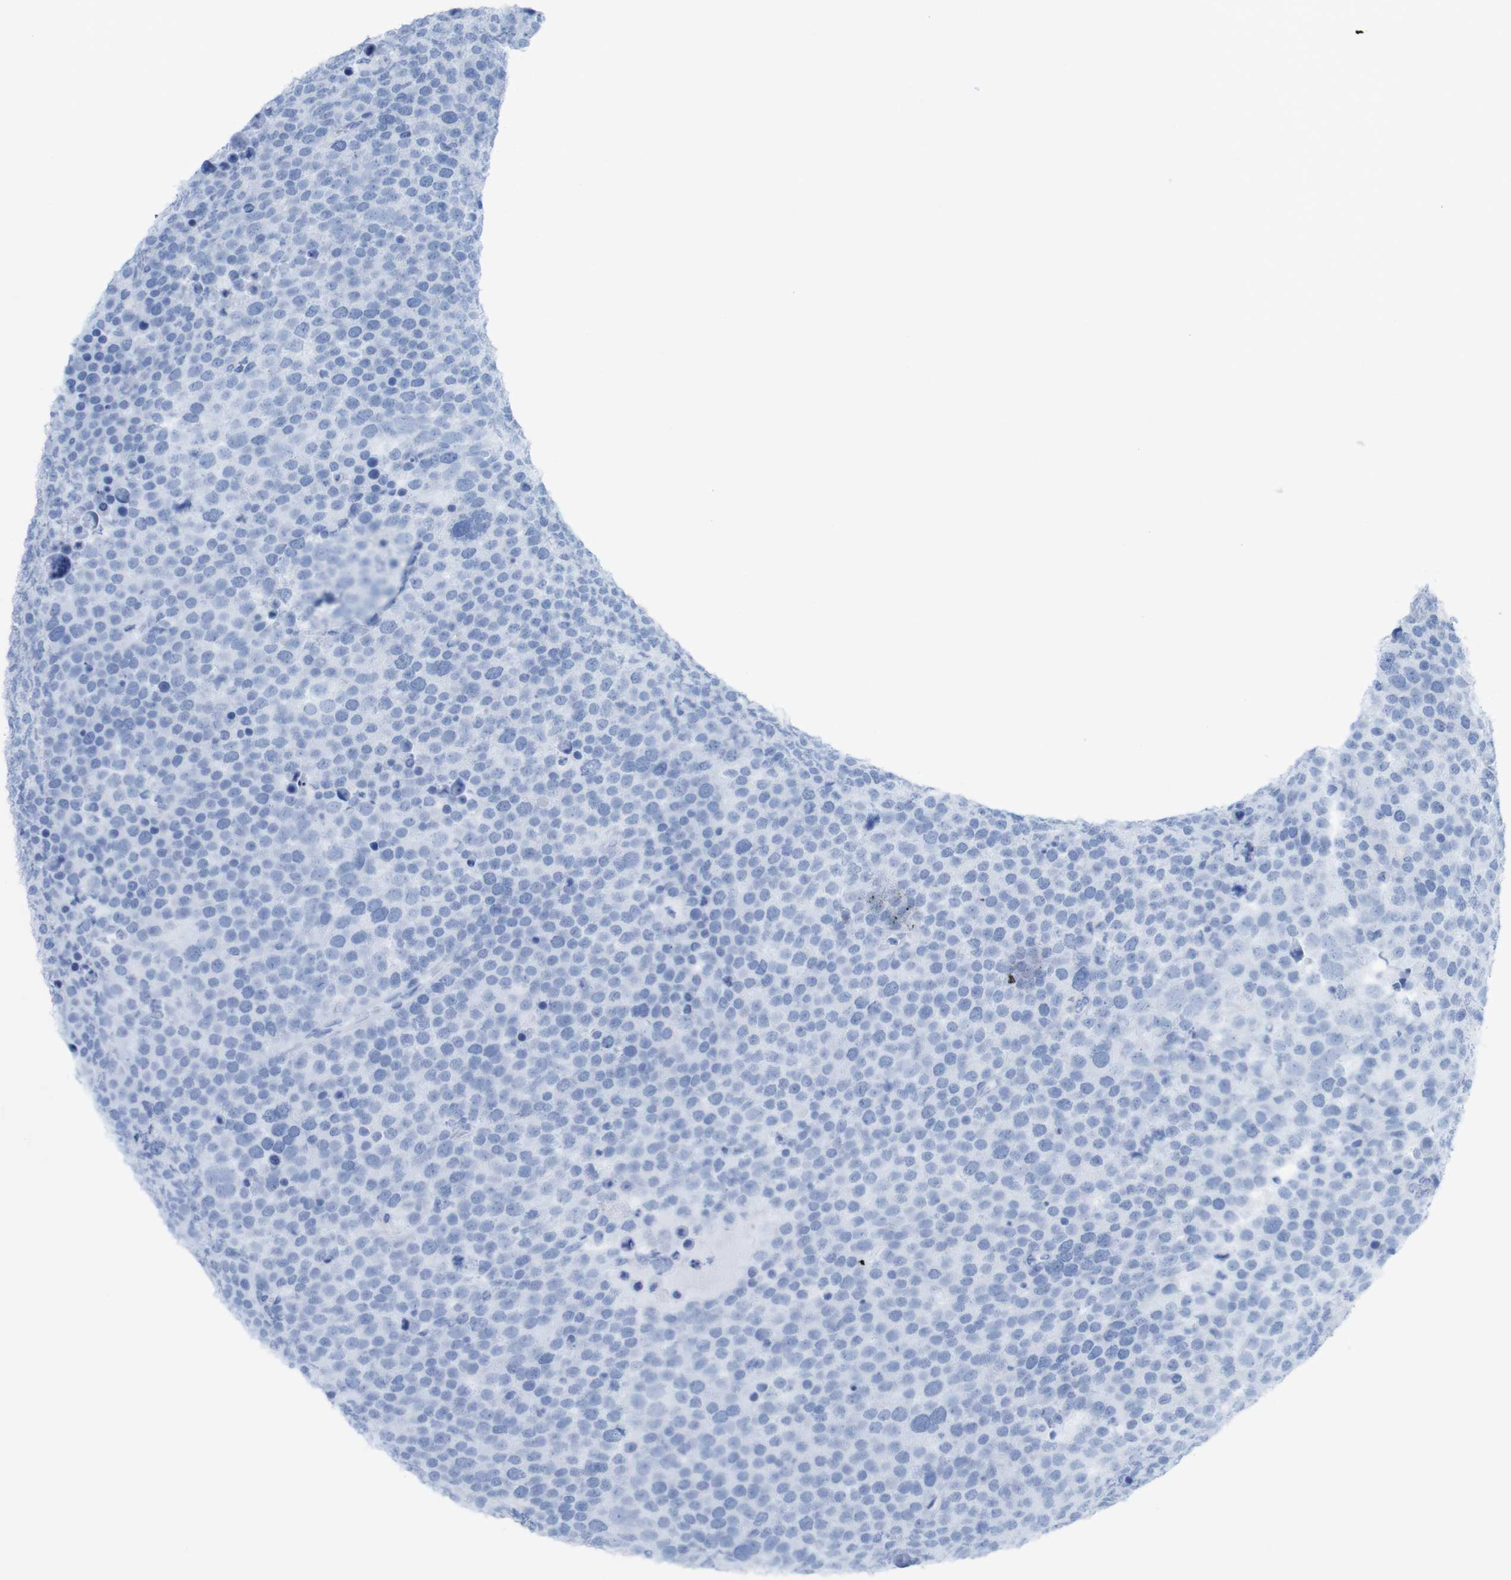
{"staining": {"intensity": "negative", "quantity": "none", "location": "none"}, "tissue": "testis cancer", "cell_type": "Tumor cells", "image_type": "cancer", "snomed": [{"axis": "morphology", "description": "Seminoma, NOS"}, {"axis": "topography", "description": "Testis"}], "caption": "Testis cancer was stained to show a protein in brown. There is no significant positivity in tumor cells. (Brightfield microscopy of DAB (3,3'-diaminobenzidine) immunohistochemistry (IHC) at high magnification).", "gene": "MYH7", "patient": {"sex": "male", "age": 71}}